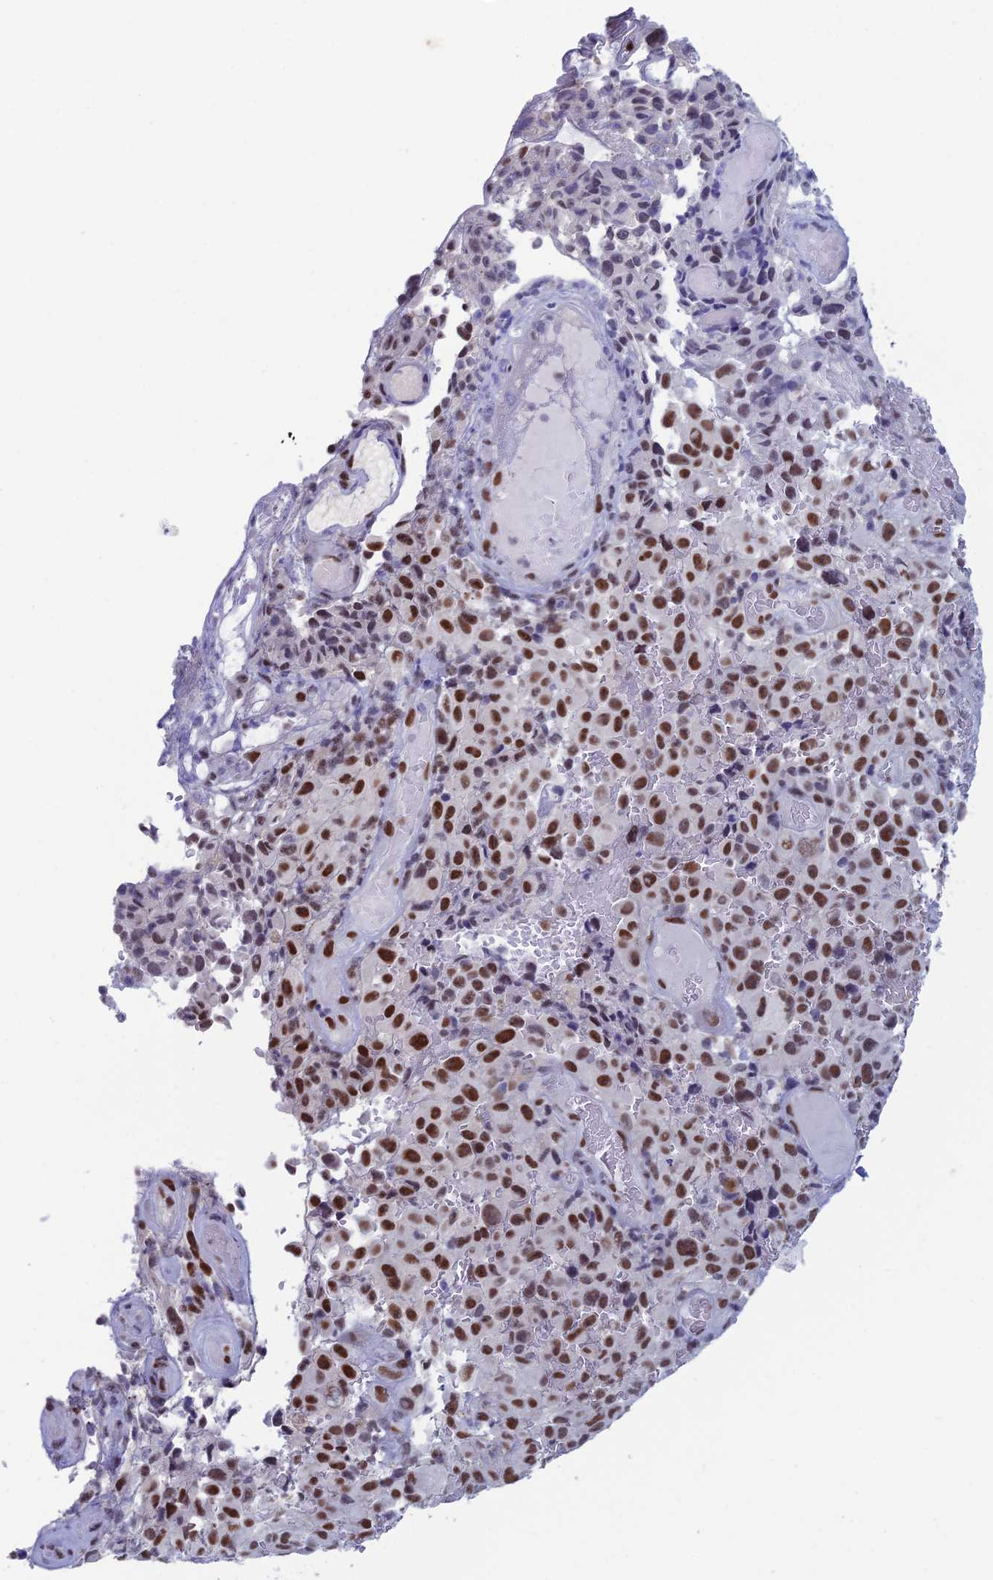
{"staining": {"intensity": "strong", "quantity": ">75%", "location": "nuclear"}, "tissue": "melanoma", "cell_type": "Tumor cells", "image_type": "cancer", "snomed": [{"axis": "morphology", "description": "Malignant melanoma, NOS"}, {"axis": "topography", "description": "Skin"}], "caption": "Strong nuclear positivity for a protein is seen in about >75% of tumor cells of melanoma using immunohistochemistry.", "gene": "NABP2", "patient": {"sex": "female", "age": 82}}